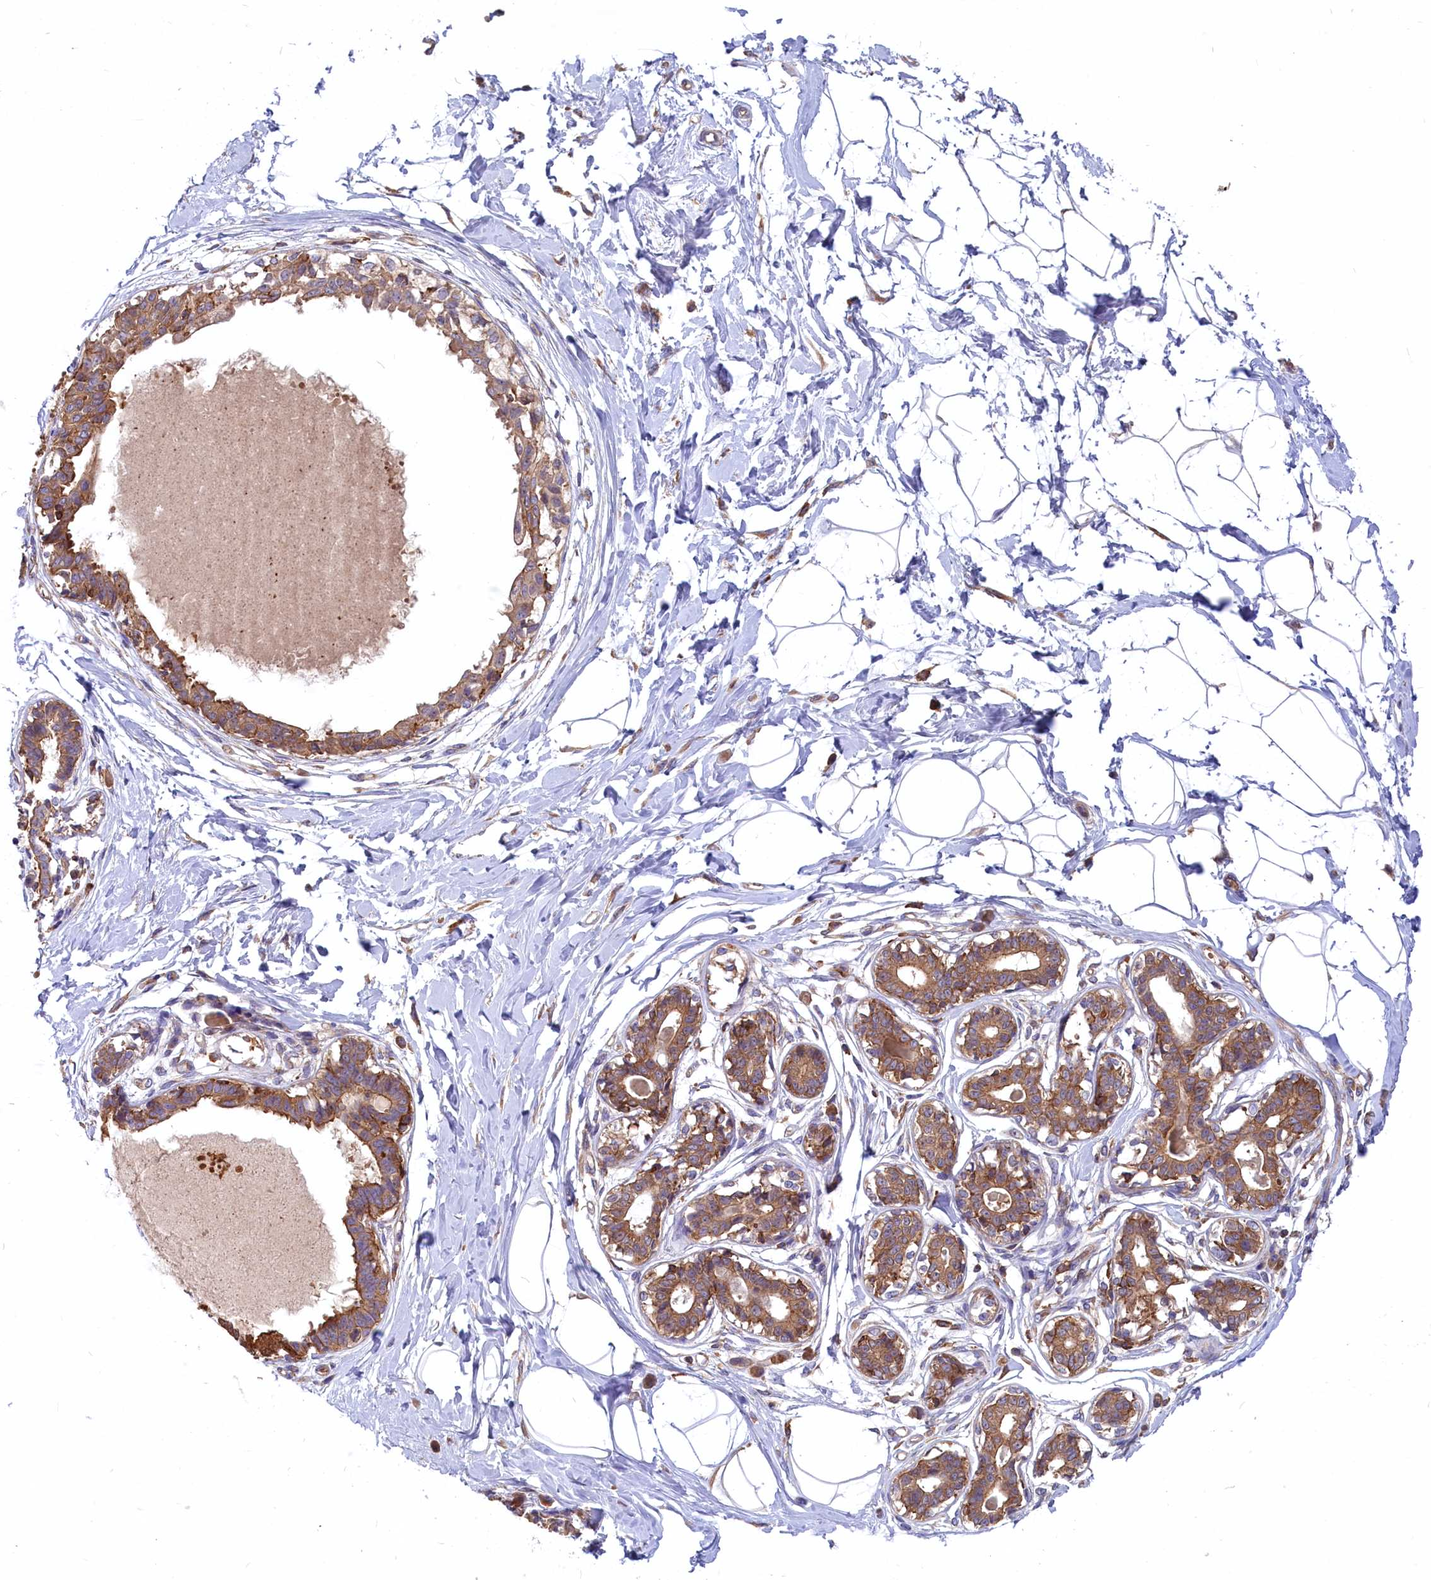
{"staining": {"intensity": "negative", "quantity": "none", "location": "none"}, "tissue": "breast", "cell_type": "Adipocytes", "image_type": "normal", "snomed": [{"axis": "morphology", "description": "Normal tissue, NOS"}, {"axis": "topography", "description": "Breast"}], "caption": "An immunohistochemistry micrograph of benign breast is shown. There is no staining in adipocytes of breast.", "gene": "MYO9B", "patient": {"sex": "female", "age": 45}}